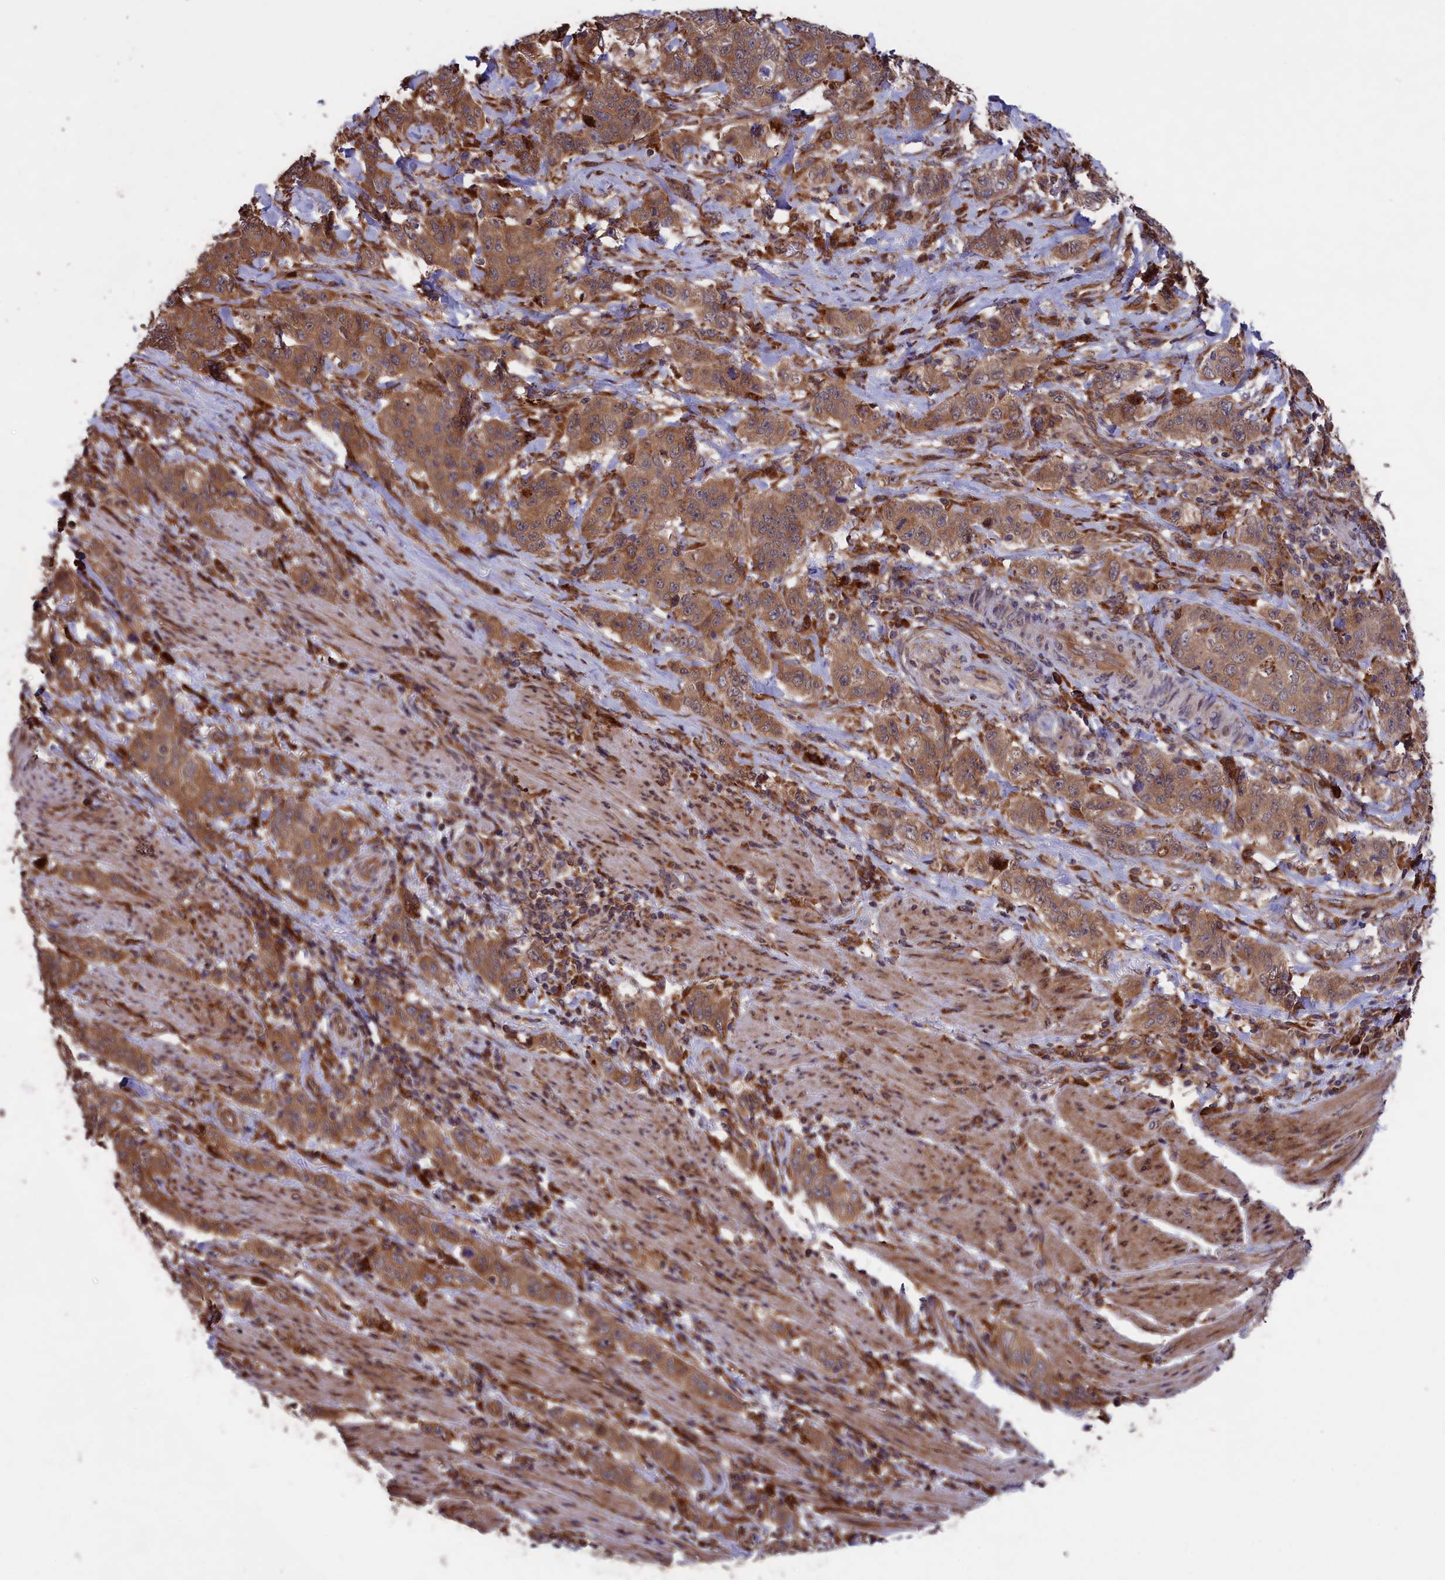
{"staining": {"intensity": "moderate", "quantity": ">75%", "location": "cytoplasmic/membranous"}, "tissue": "stomach cancer", "cell_type": "Tumor cells", "image_type": "cancer", "snomed": [{"axis": "morphology", "description": "Adenocarcinoma, NOS"}, {"axis": "topography", "description": "Stomach"}], "caption": "Approximately >75% of tumor cells in stomach cancer (adenocarcinoma) demonstrate moderate cytoplasmic/membranous protein expression as visualized by brown immunohistochemical staining.", "gene": "PLA2G4C", "patient": {"sex": "male", "age": 48}}